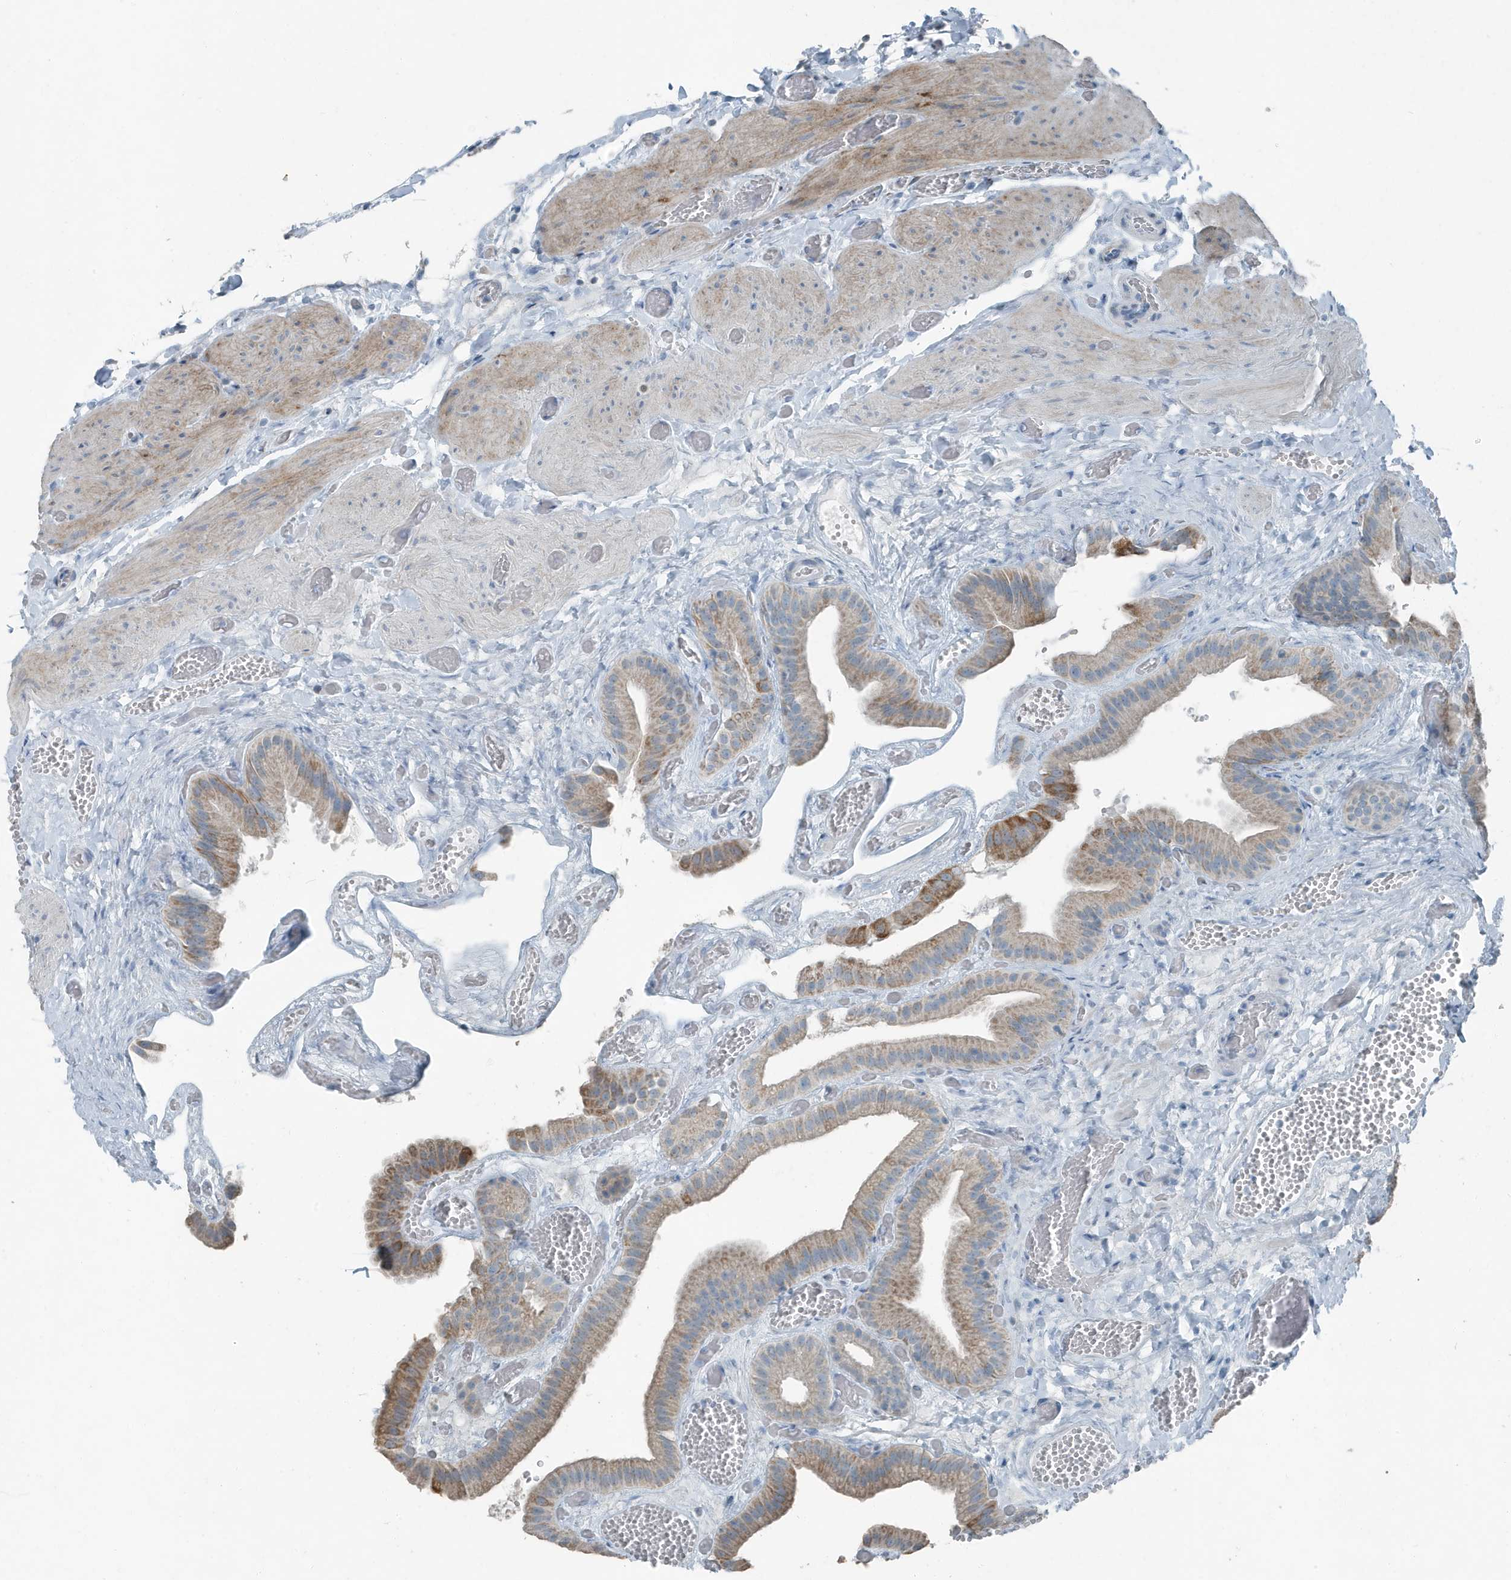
{"staining": {"intensity": "moderate", "quantity": "25%-75%", "location": "cytoplasmic/membranous"}, "tissue": "gallbladder", "cell_type": "Glandular cells", "image_type": "normal", "snomed": [{"axis": "morphology", "description": "Normal tissue, NOS"}, {"axis": "topography", "description": "Gallbladder"}], "caption": "Gallbladder was stained to show a protein in brown. There is medium levels of moderate cytoplasmic/membranous positivity in about 25%-75% of glandular cells. The protein of interest is shown in brown color, while the nuclei are stained blue.", "gene": "FAM162A", "patient": {"sex": "female", "age": 64}}